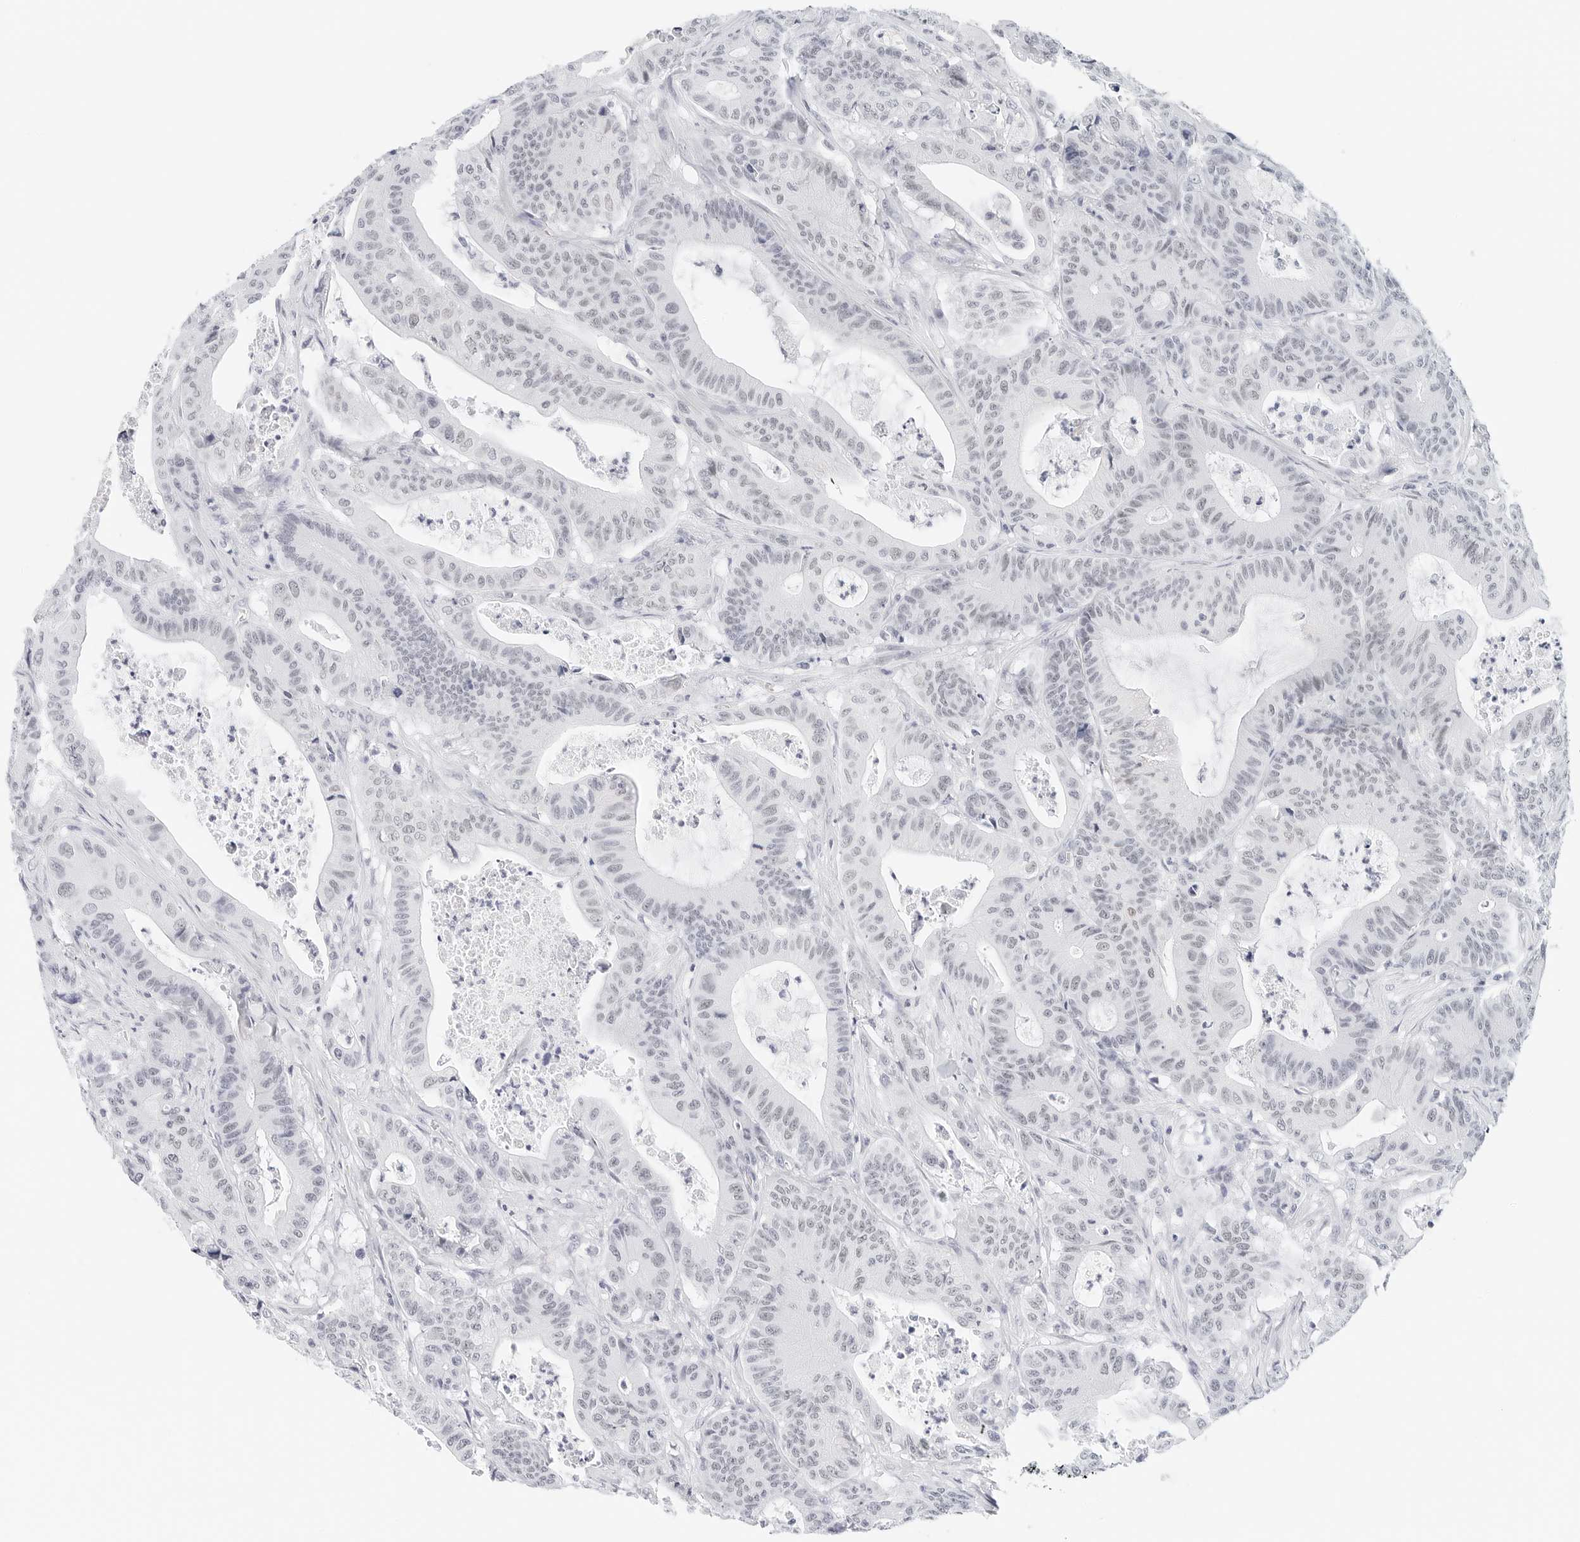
{"staining": {"intensity": "negative", "quantity": "none", "location": "none"}, "tissue": "colorectal cancer", "cell_type": "Tumor cells", "image_type": "cancer", "snomed": [{"axis": "morphology", "description": "Adenocarcinoma, NOS"}, {"axis": "topography", "description": "Colon"}], "caption": "This is an immunohistochemistry image of human colorectal cancer. There is no expression in tumor cells.", "gene": "CD22", "patient": {"sex": "female", "age": 84}}